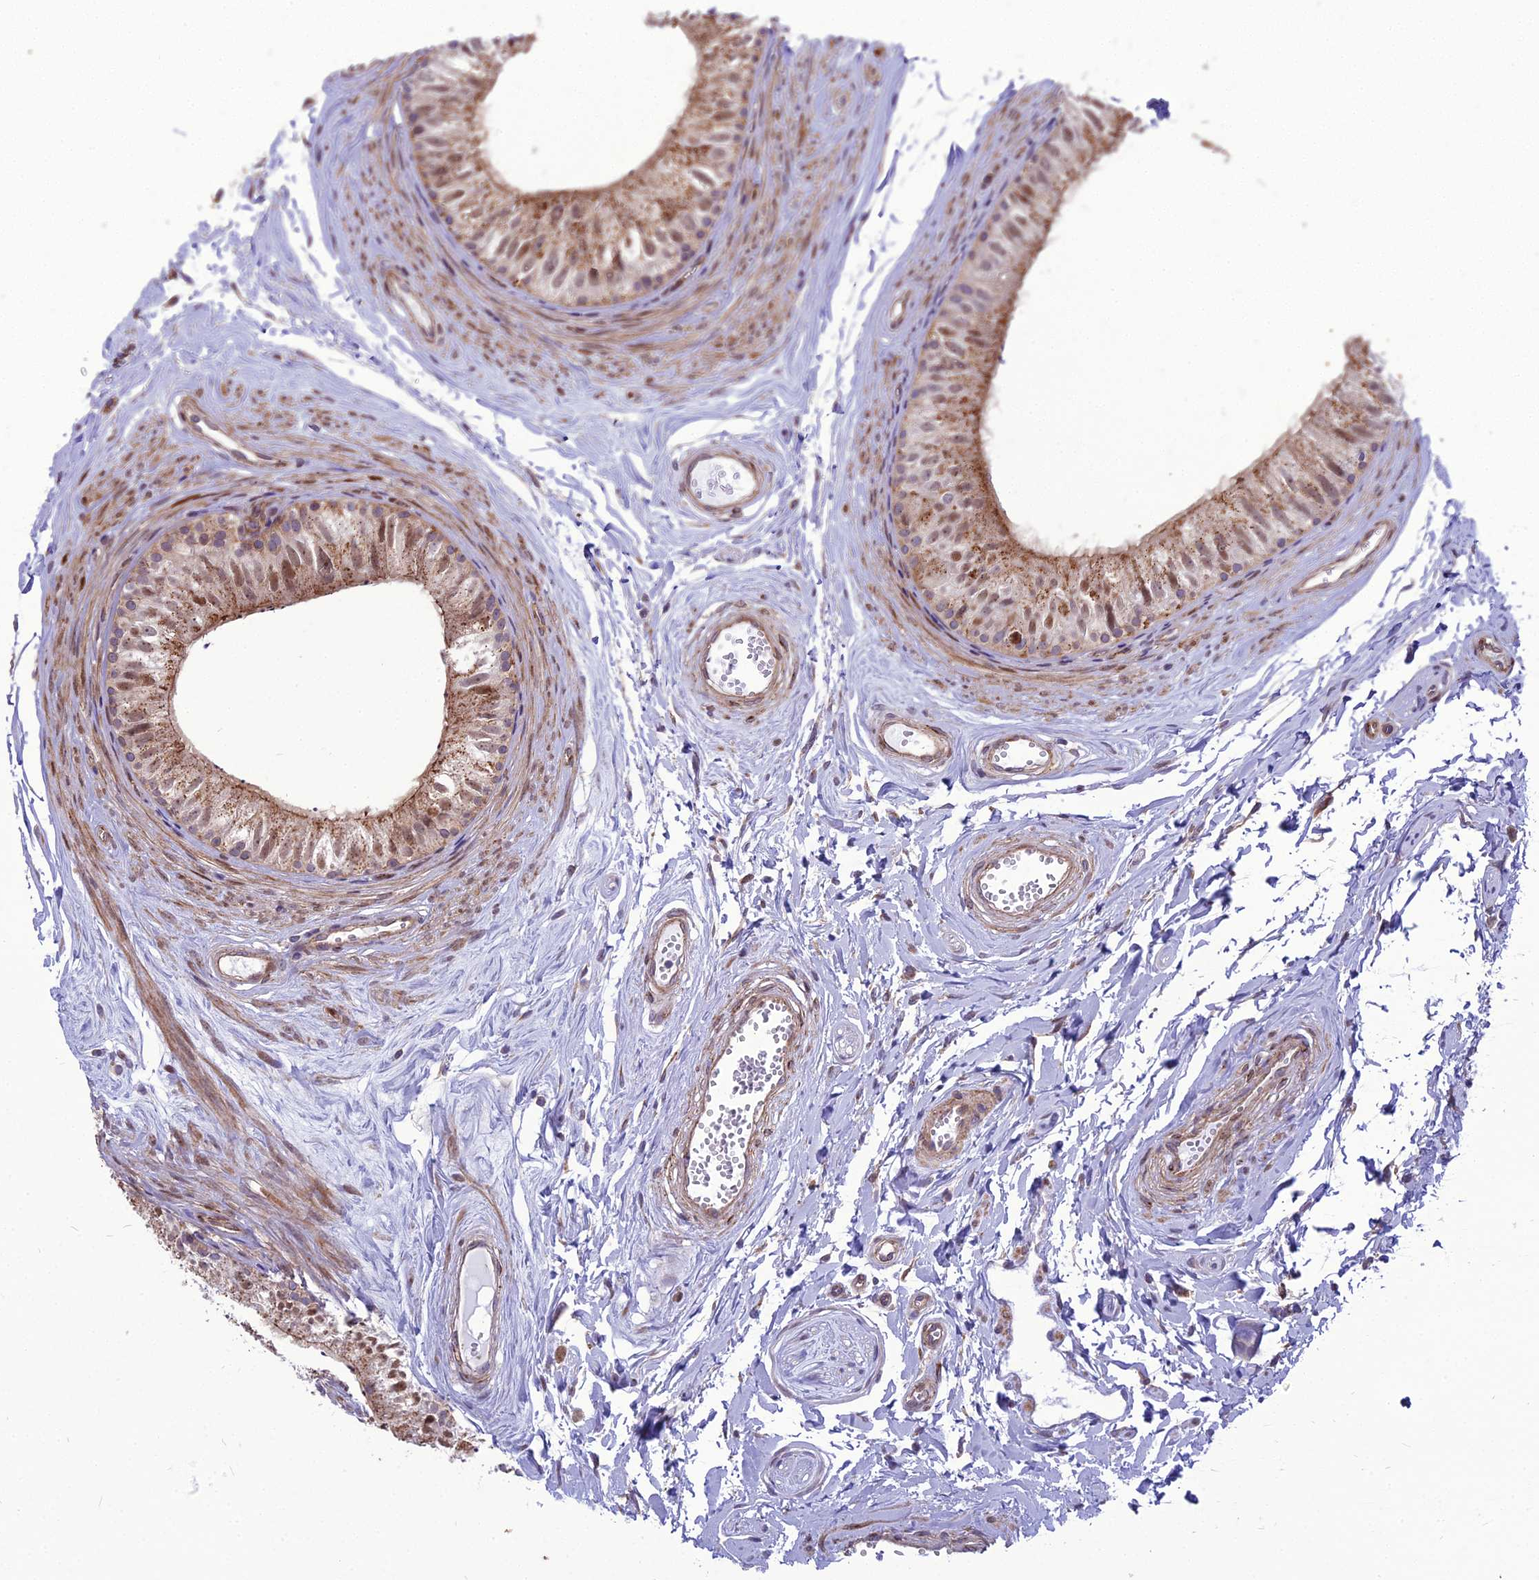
{"staining": {"intensity": "moderate", "quantity": "25%-75%", "location": "cytoplasmic/membranous,nuclear"}, "tissue": "epididymis", "cell_type": "Glandular cells", "image_type": "normal", "snomed": [{"axis": "morphology", "description": "Normal tissue, NOS"}, {"axis": "topography", "description": "Epididymis"}], "caption": "Immunohistochemical staining of benign human epididymis reveals 25%-75% levels of moderate cytoplasmic/membranous,nuclear protein positivity in approximately 25%-75% of glandular cells. Immunohistochemistry (ihc) stains the protein of interest in brown and the nuclei are stained blue.", "gene": "TSPYL2", "patient": {"sex": "male", "age": 56}}